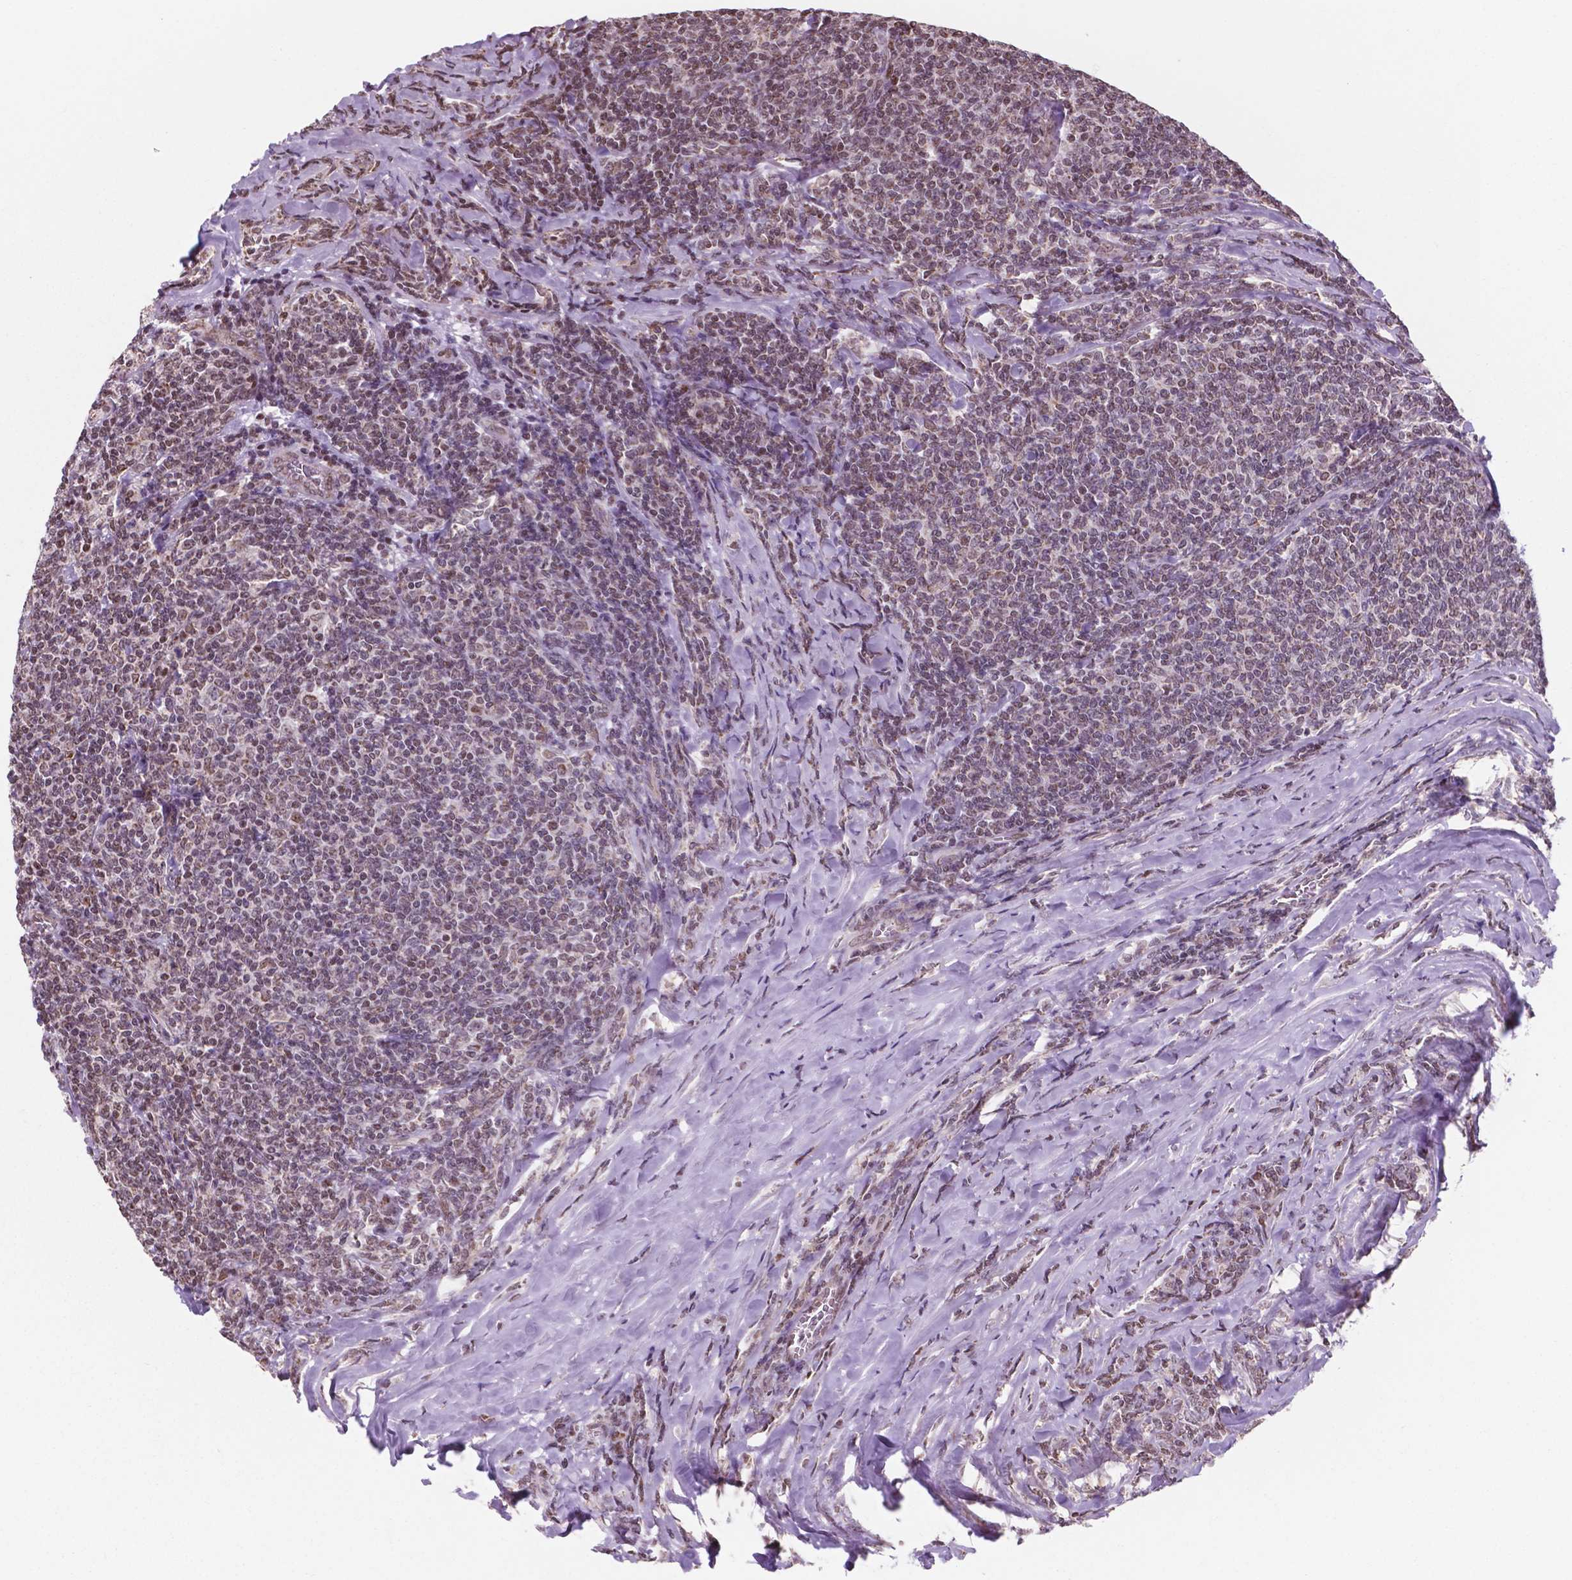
{"staining": {"intensity": "moderate", "quantity": "25%-75%", "location": "nuclear"}, "tissue": "lymphoma", "cell_type": "Tumor cells", "image_type": "cancer", "snomed": [{"axis": "morphology", "description": "Malignant lymphoma, non-Hodgkin's type, Low grade"}, {"axis": "topography", "description": "Lymph node"}], "caption": "Immunohistochemistry micrograph of neoplastic tissue: human malignant lymphoma, non-Hodgkin's type (low-grade) stained using IHC reveals medium levels of moderate protein expression localized specifically in the nuclear of tumor cells, appearing as a nuclear brown color.", "gene": "NDUFA10", "patient": {"sex": "male", "age": 52}}